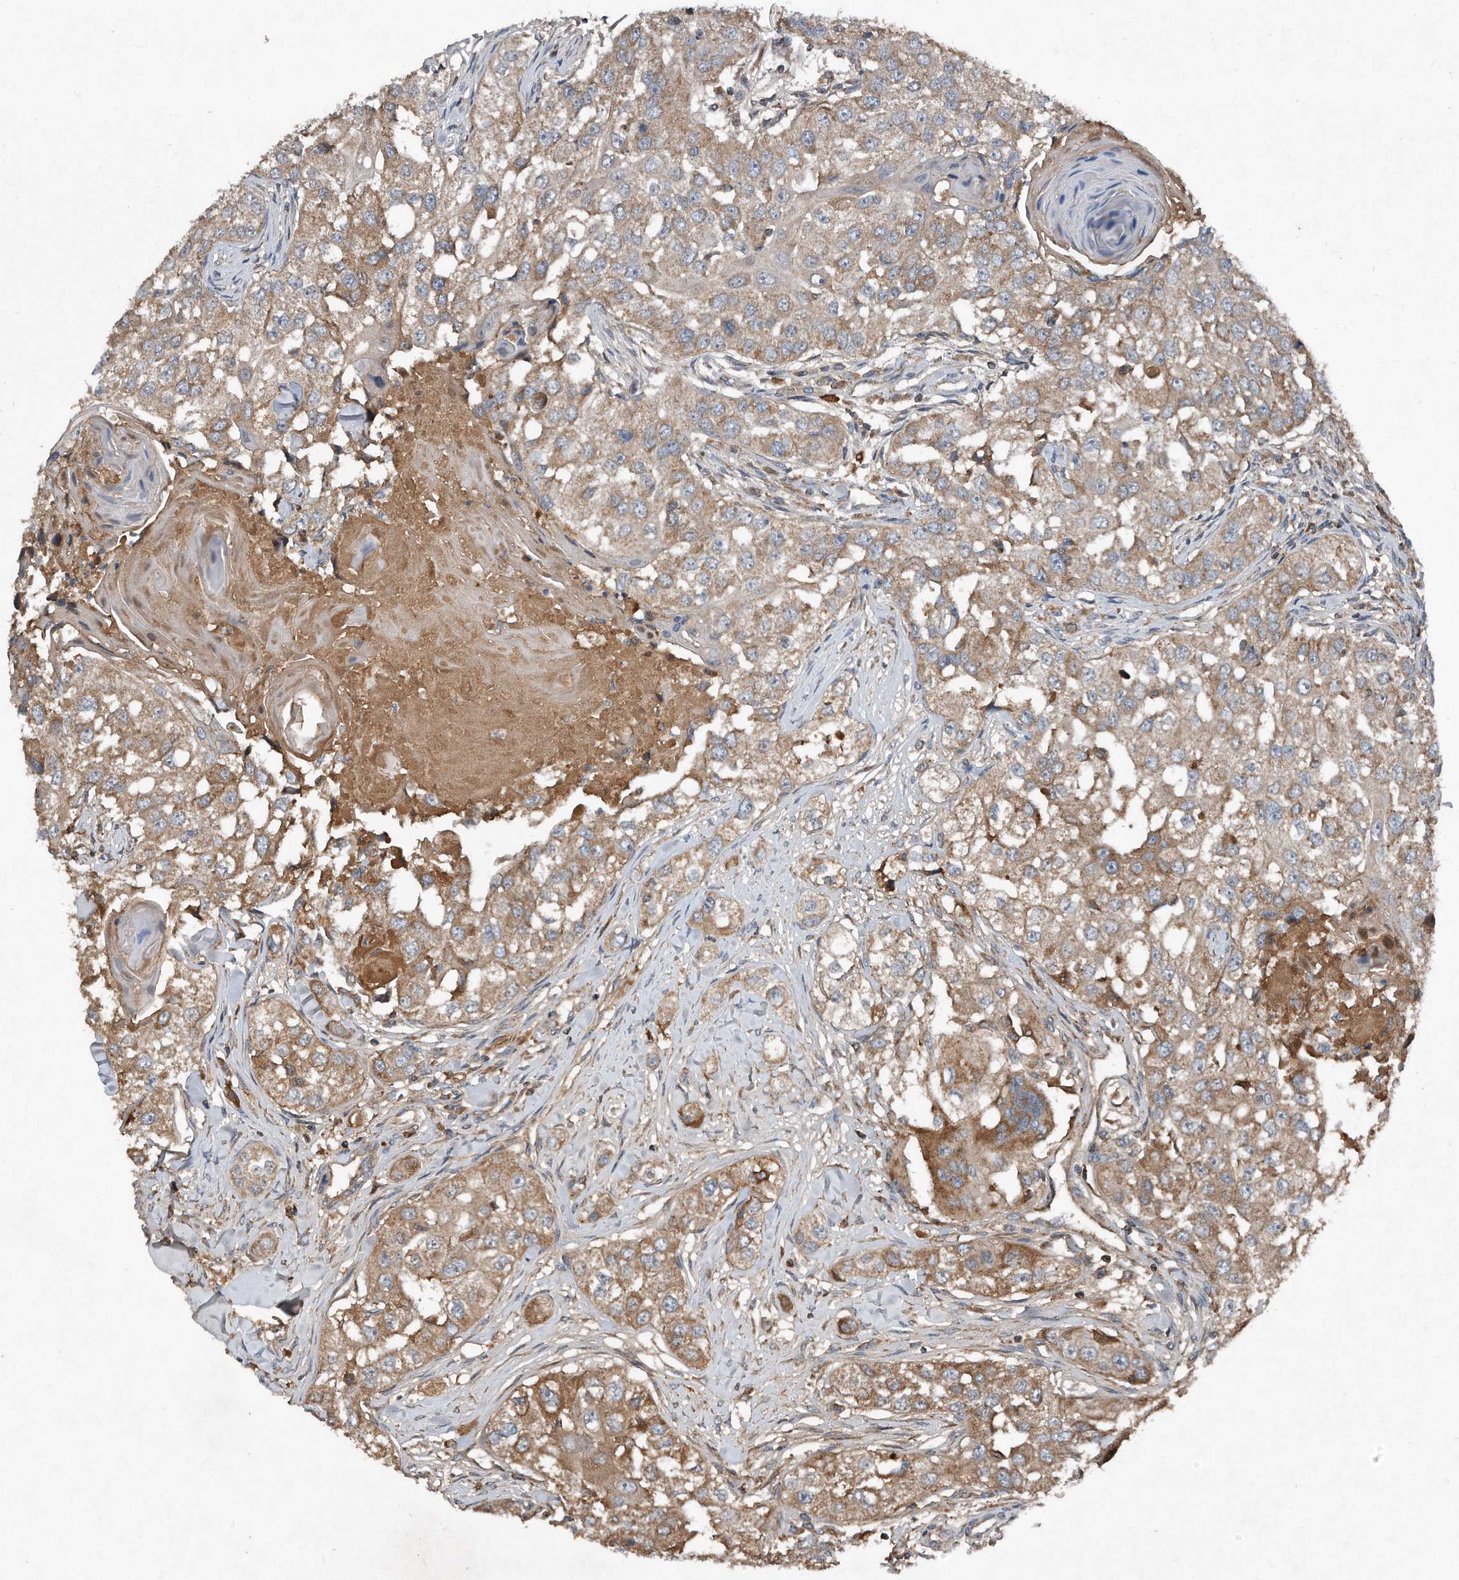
{"staining": {"intensity": "moderate", "quantity": ">75%", "location": "cytoplasmic/membranous"}, "tissue": "head and neck cancer", "cell_type": "Tumor cells", "image_type": "cancer", "snomed": [{"axis": "morphology", "description": "Normal tissue, NOS"}, {"axis": "morphology", "description": "Squamous cell carcinoma, NOS"}, {"axis": "topography", "description": "Skeletal muscle"}, {"axis": "topography", "description": "Head-Neck"}], "caption": "Squamous cell carcinoma (head and neck) stained with immunohistochemistry demonstrates moderate cytoplasmic/membranous staining in approximately >75% of tumor cells.", "gene": "SDHA", "patient": {"sex": "male", "age": 51}}